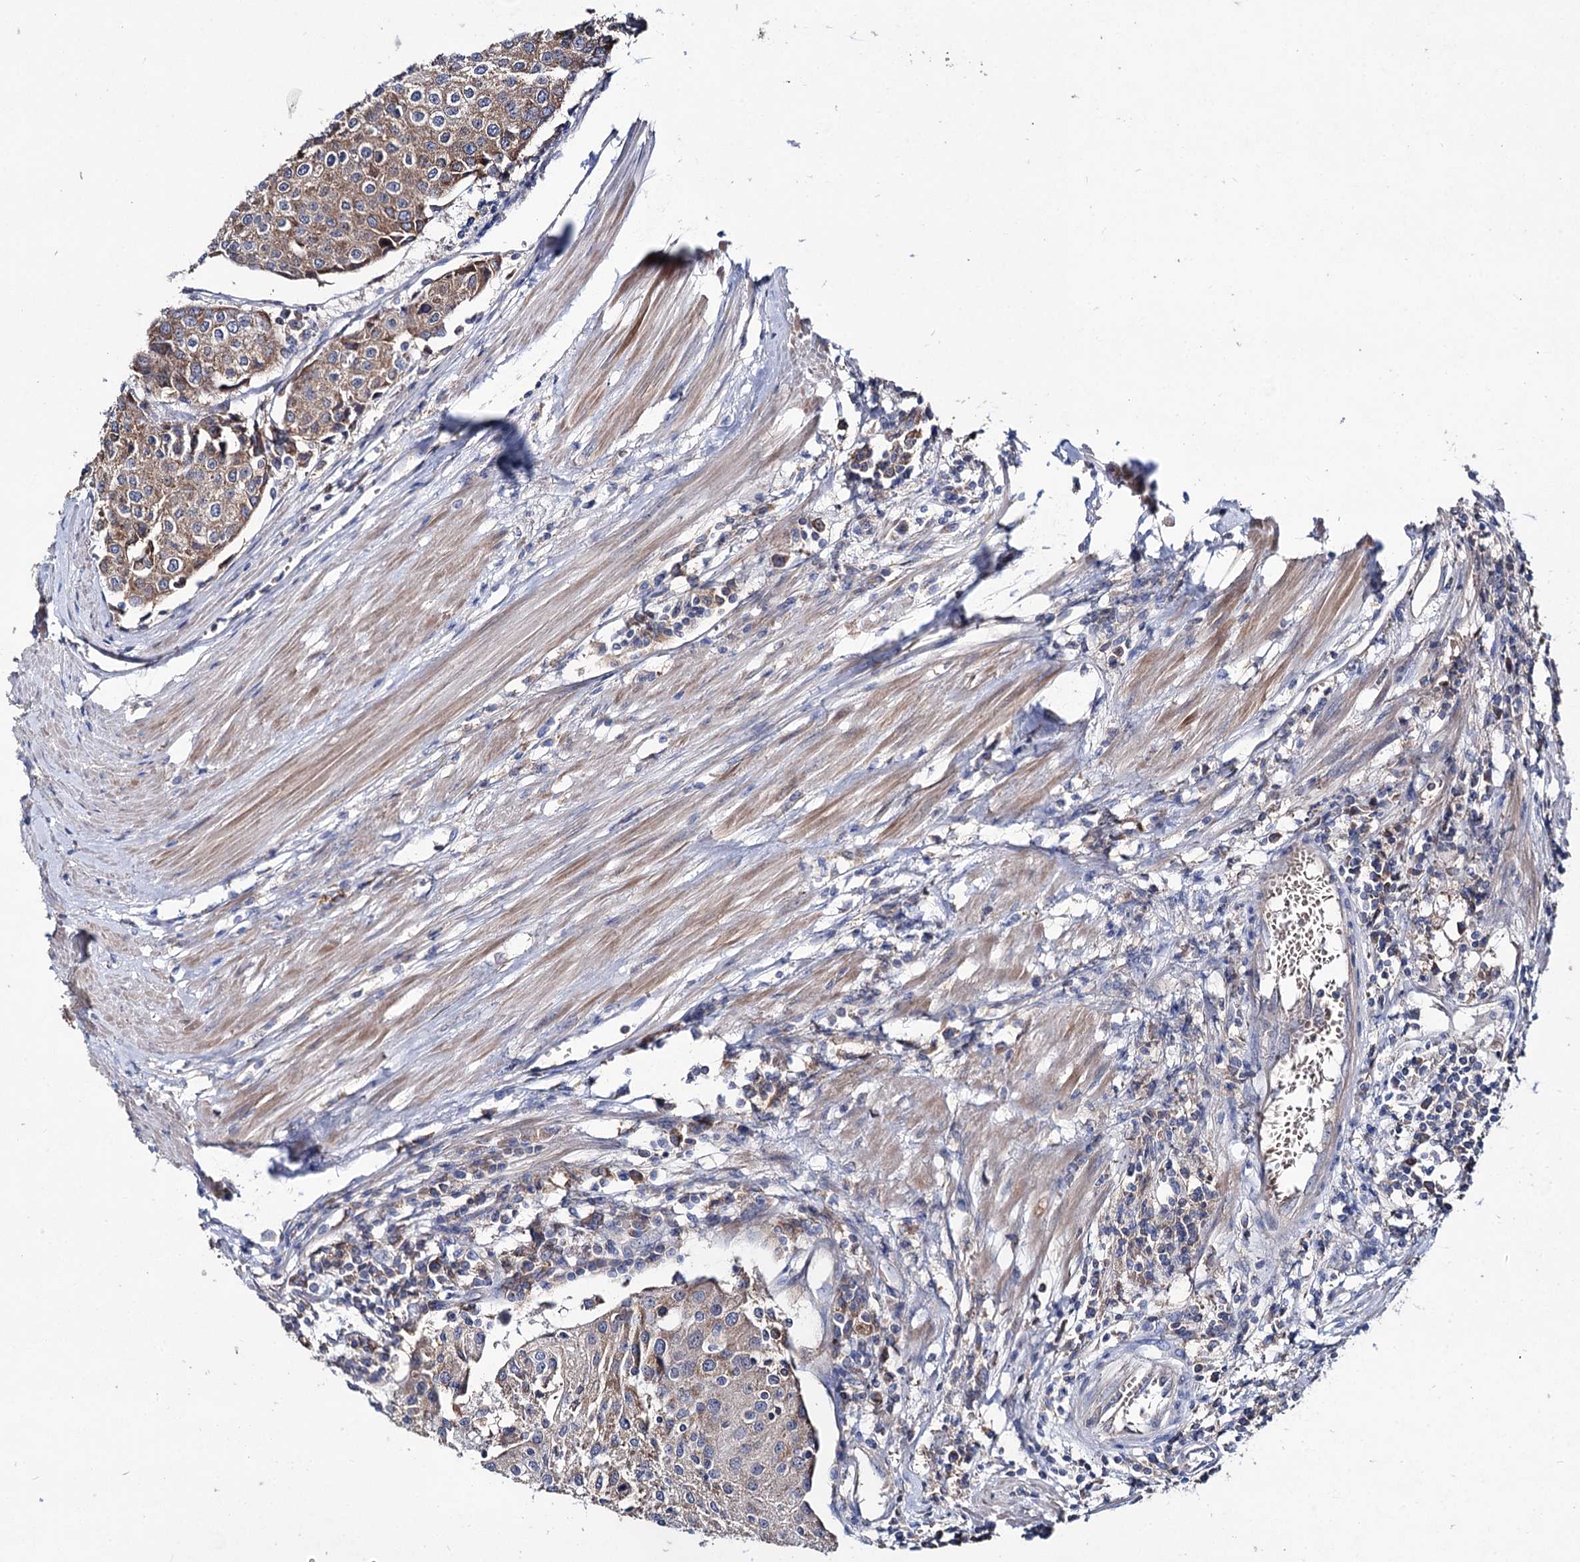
{"staining": {"intensity": "moderate", "quantity": ">75%", "location": "cytoplasmic/membranous"}, "tissue": "urothelial cancer", "cell_type": "Tumor cells", "image_type": "cancer", "snomed": [{"axis": "morphology", "description": "Urothelial carcinoma, High grade"}, {"axis": "topography", "description": "Urinary bladder"}], "caption": "Urothelial cancer stained for a protein reveals moderate cytoplasmic/membranous positivity in tumor cells. The protein of interest is stained brown, and the nuclei are stained in blue (DAB IHC with brightfield microscopy, high magnification).", "gene": "CLPB", "patient": {"sex": "female", "age": 85}}